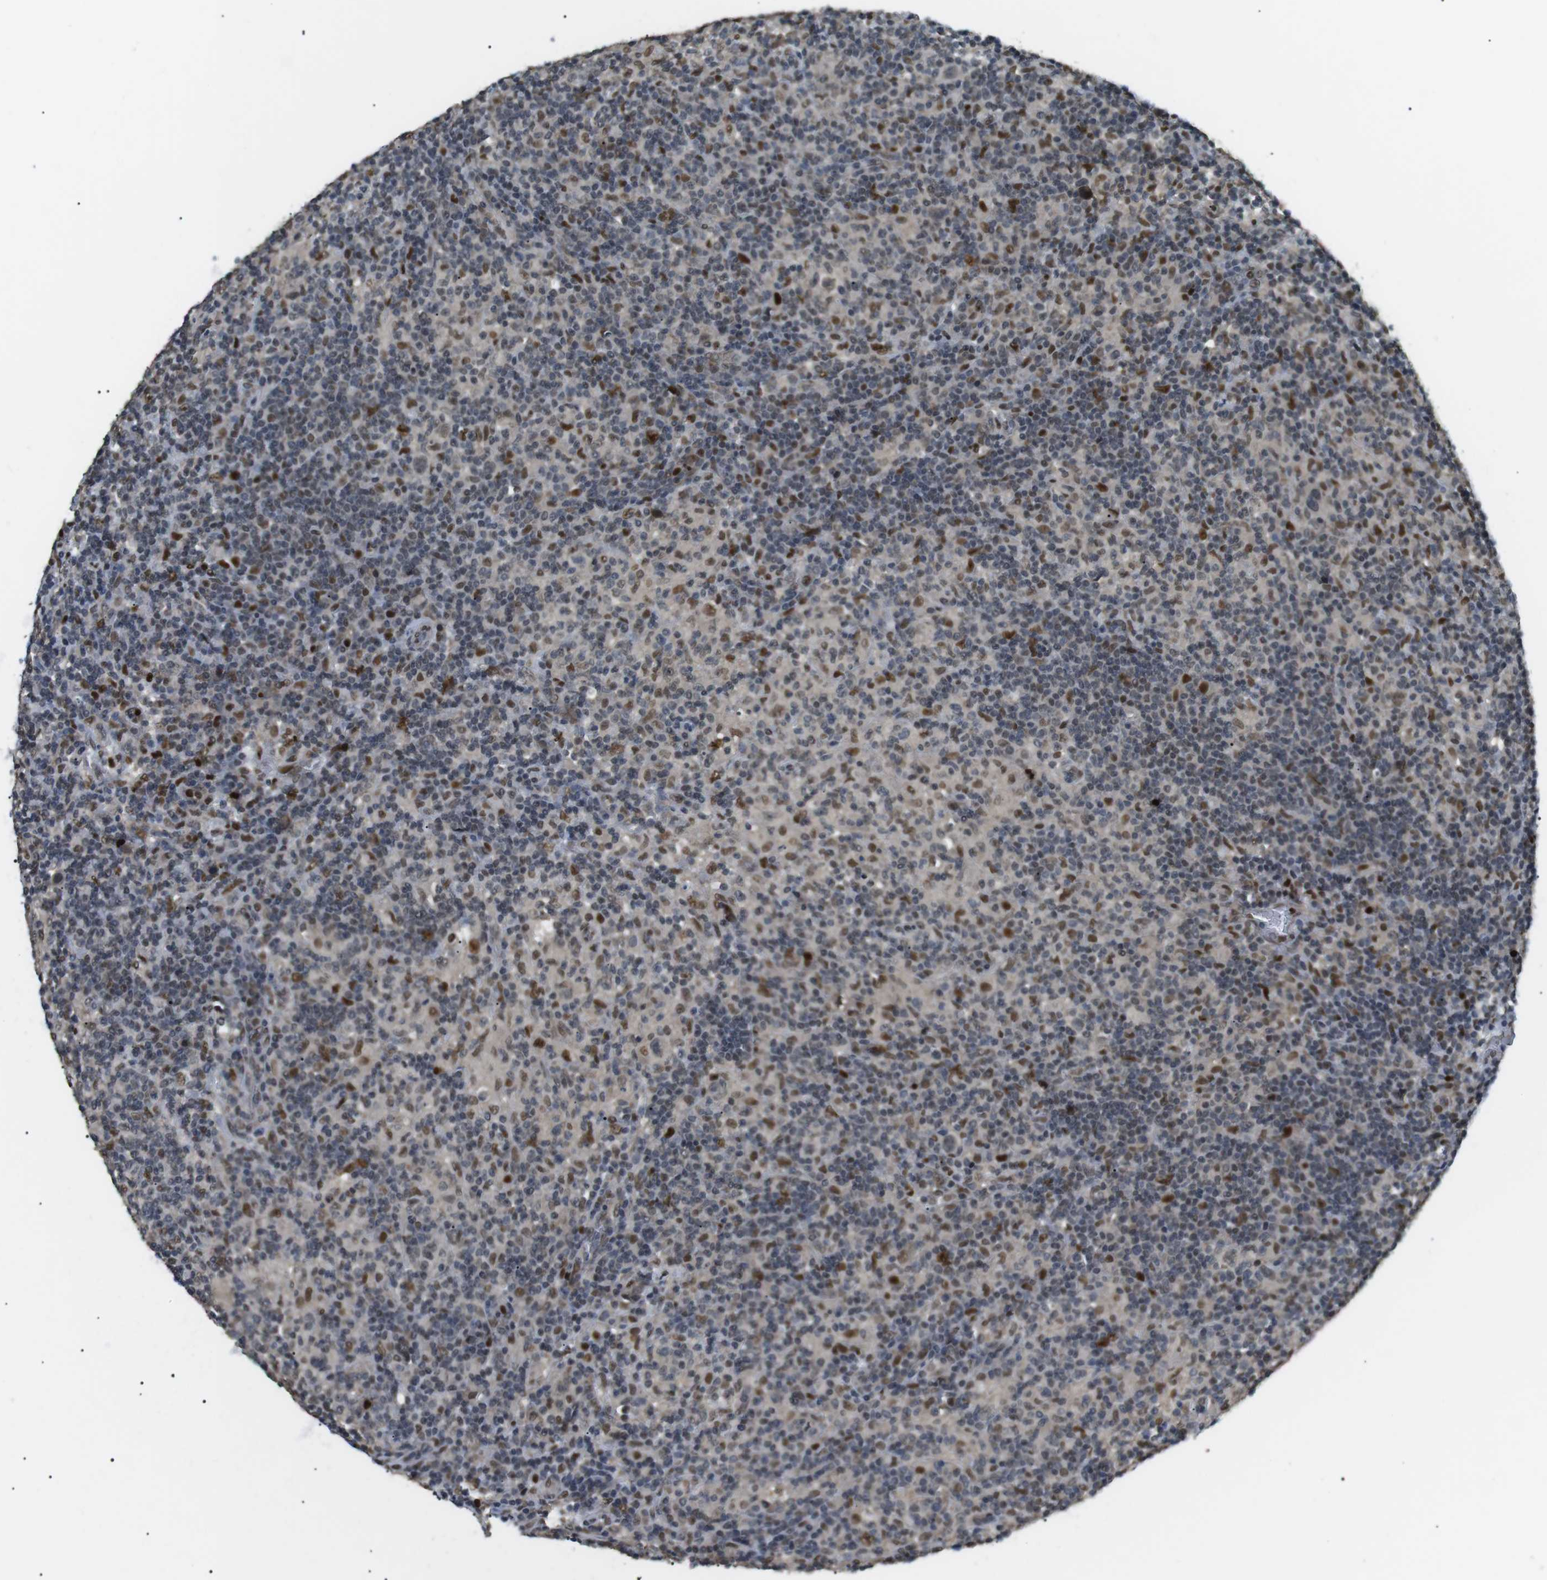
{"staining": {"intensity": "moderate", "quantity": ">75%", "location": "nuclear"}, "tissue": "lymphoma", "cell_type": "Tumor cells", "image_type": "cancer", "snomed": [{"axis": "morphology", "description": "Hodgkin's disease, NOS"}, {"axis": "topography", "description": "Lymph node"}], "caption": "A medium amount of moderate nuclear staining is present in approximately >75% of tumor cells in Hodgkin's disease tissue.", "gene": "ORAI3", "patient": {"sex": "male", "age": 70}}